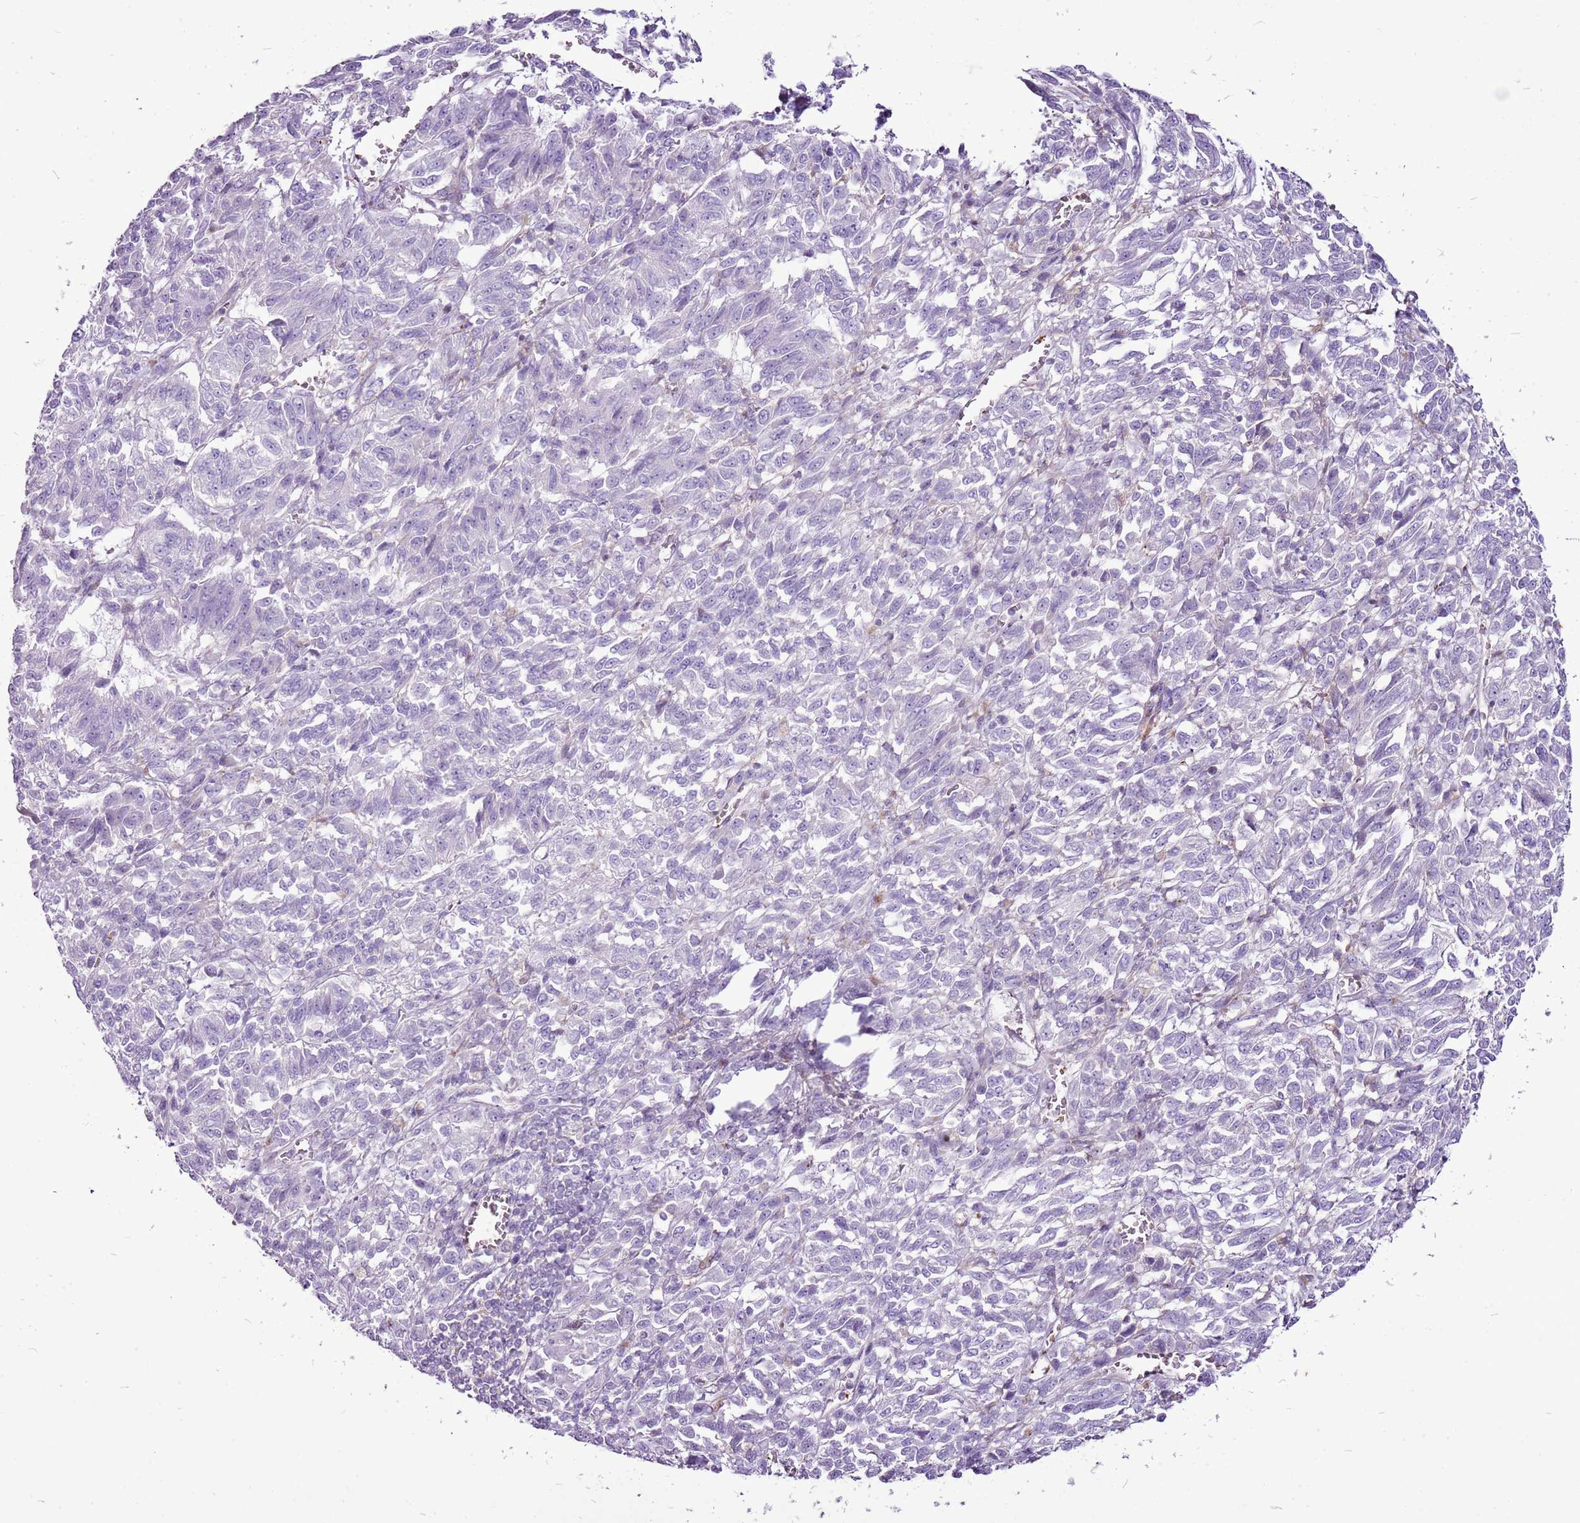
{"staining": {"intensity": "negative", "quantity": "none", "location": "none"}, "tissue": "melanoma", "cell_type": "Tumor cells", "image_type": "cancer", "snomed": [{"axis": "morphology", "description": "Malignant melanoma, Metastatic site"}, {"axis": "topography", "description": "Lung"}], "caption": "IHC histopathology image of melanoma stained for a protein (brown), which demonstrates no expression in tumor cells.", "gene": "CHAC2", "patient": {"sex": "male", "age": 64}}